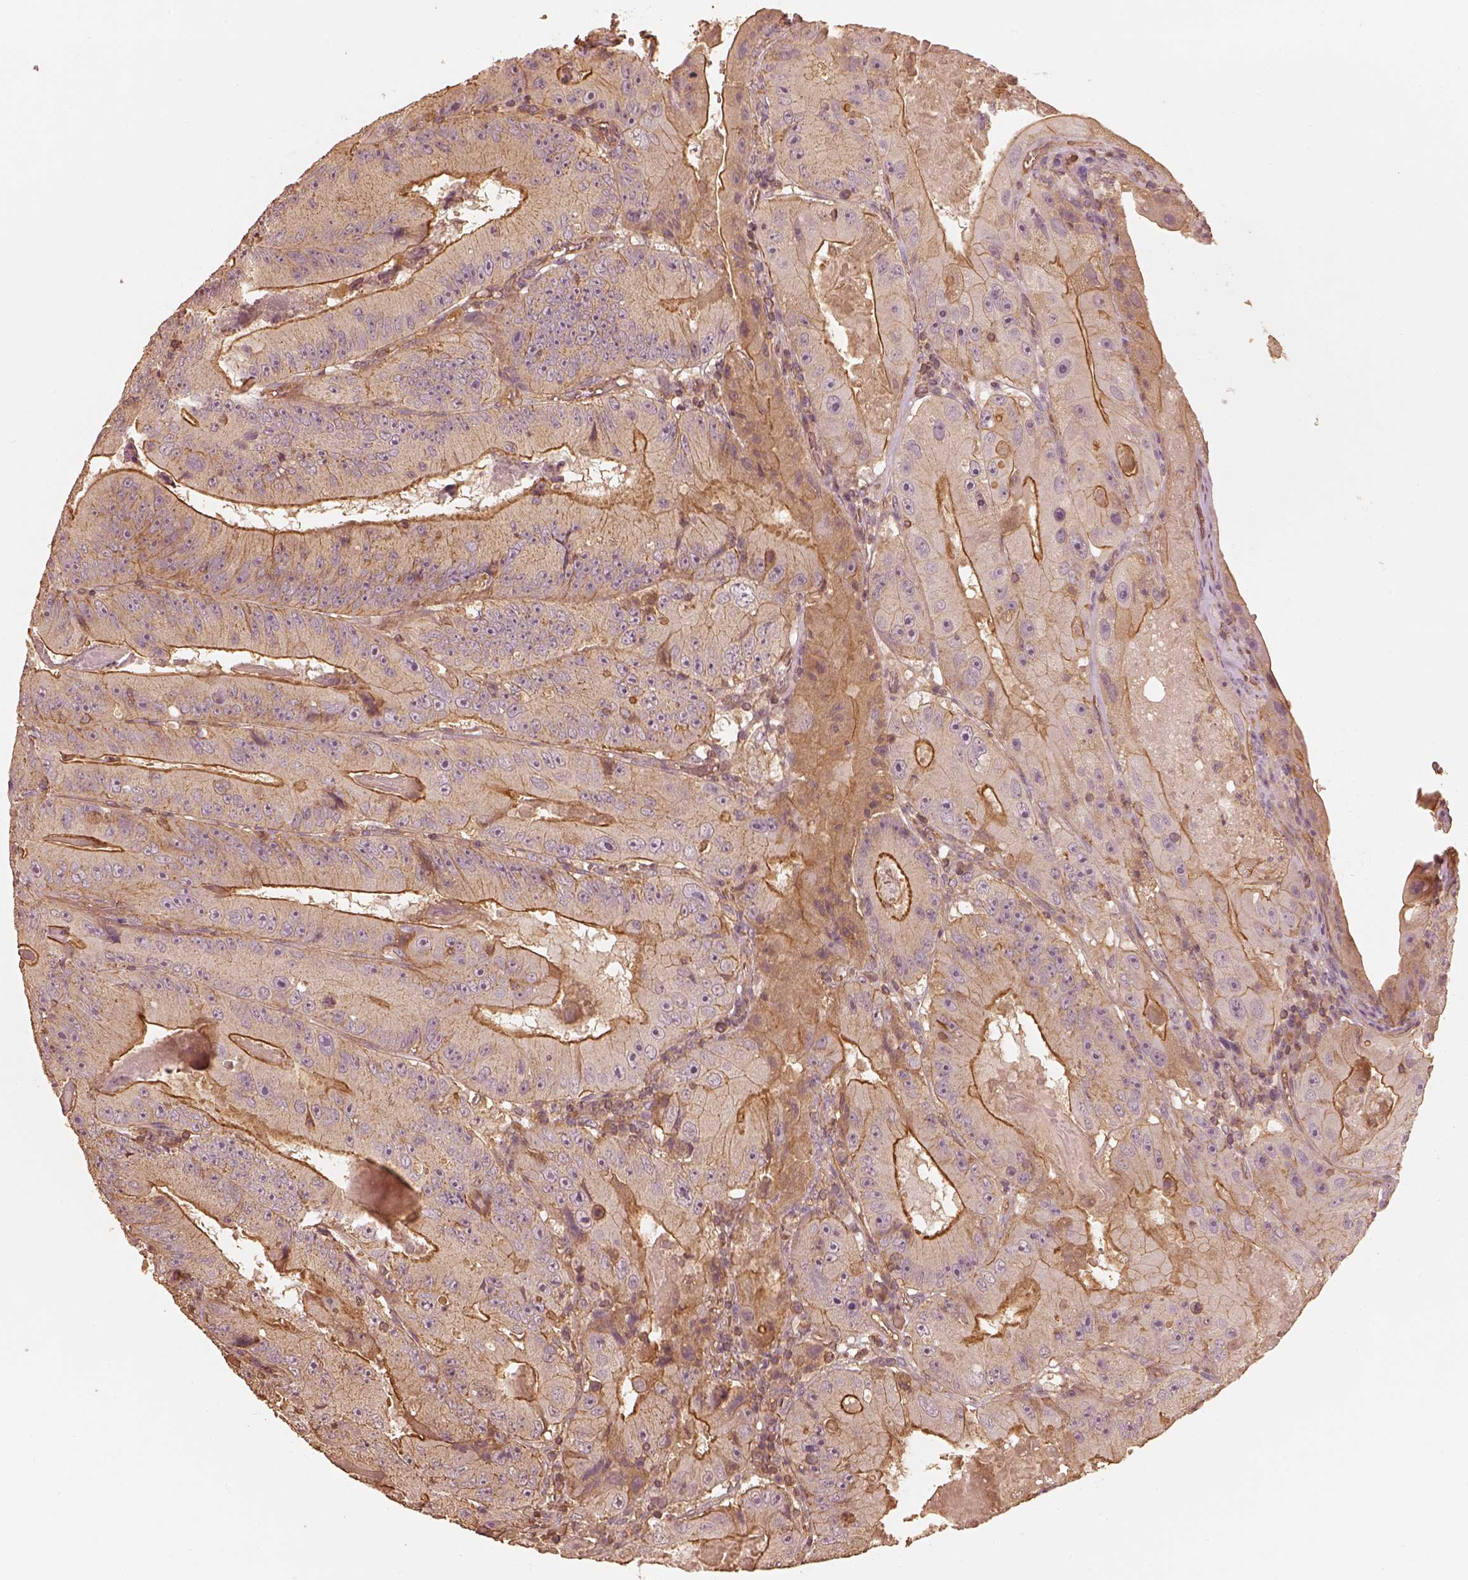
{"staining": {"intensity": "strong", "quantity": "25%-75%", "location": "cytoplasmic/membranous"}, "tissue": "colorectal cancer", "cell_type": "Tumor cells", "image_type": "cancer", "snomed": [{"axis": "morphology", "description": "Adenocarcinoma, NOS"}, {"axis": "topography", "description": "Colon"}], "caption": "Immunohistochemistry photomicrograph of neoplastic tissue: human colorectal cancer (adenocarcinoma) stained using IHC exhibits high levels of strong protein expression localized specifically in the cytoplasmic/membranous of tumor cells, appearing as a cytoplasmic/membranous brown color.", "gene": "WDR7", "patient": {"sex": "female", "age": 86}}